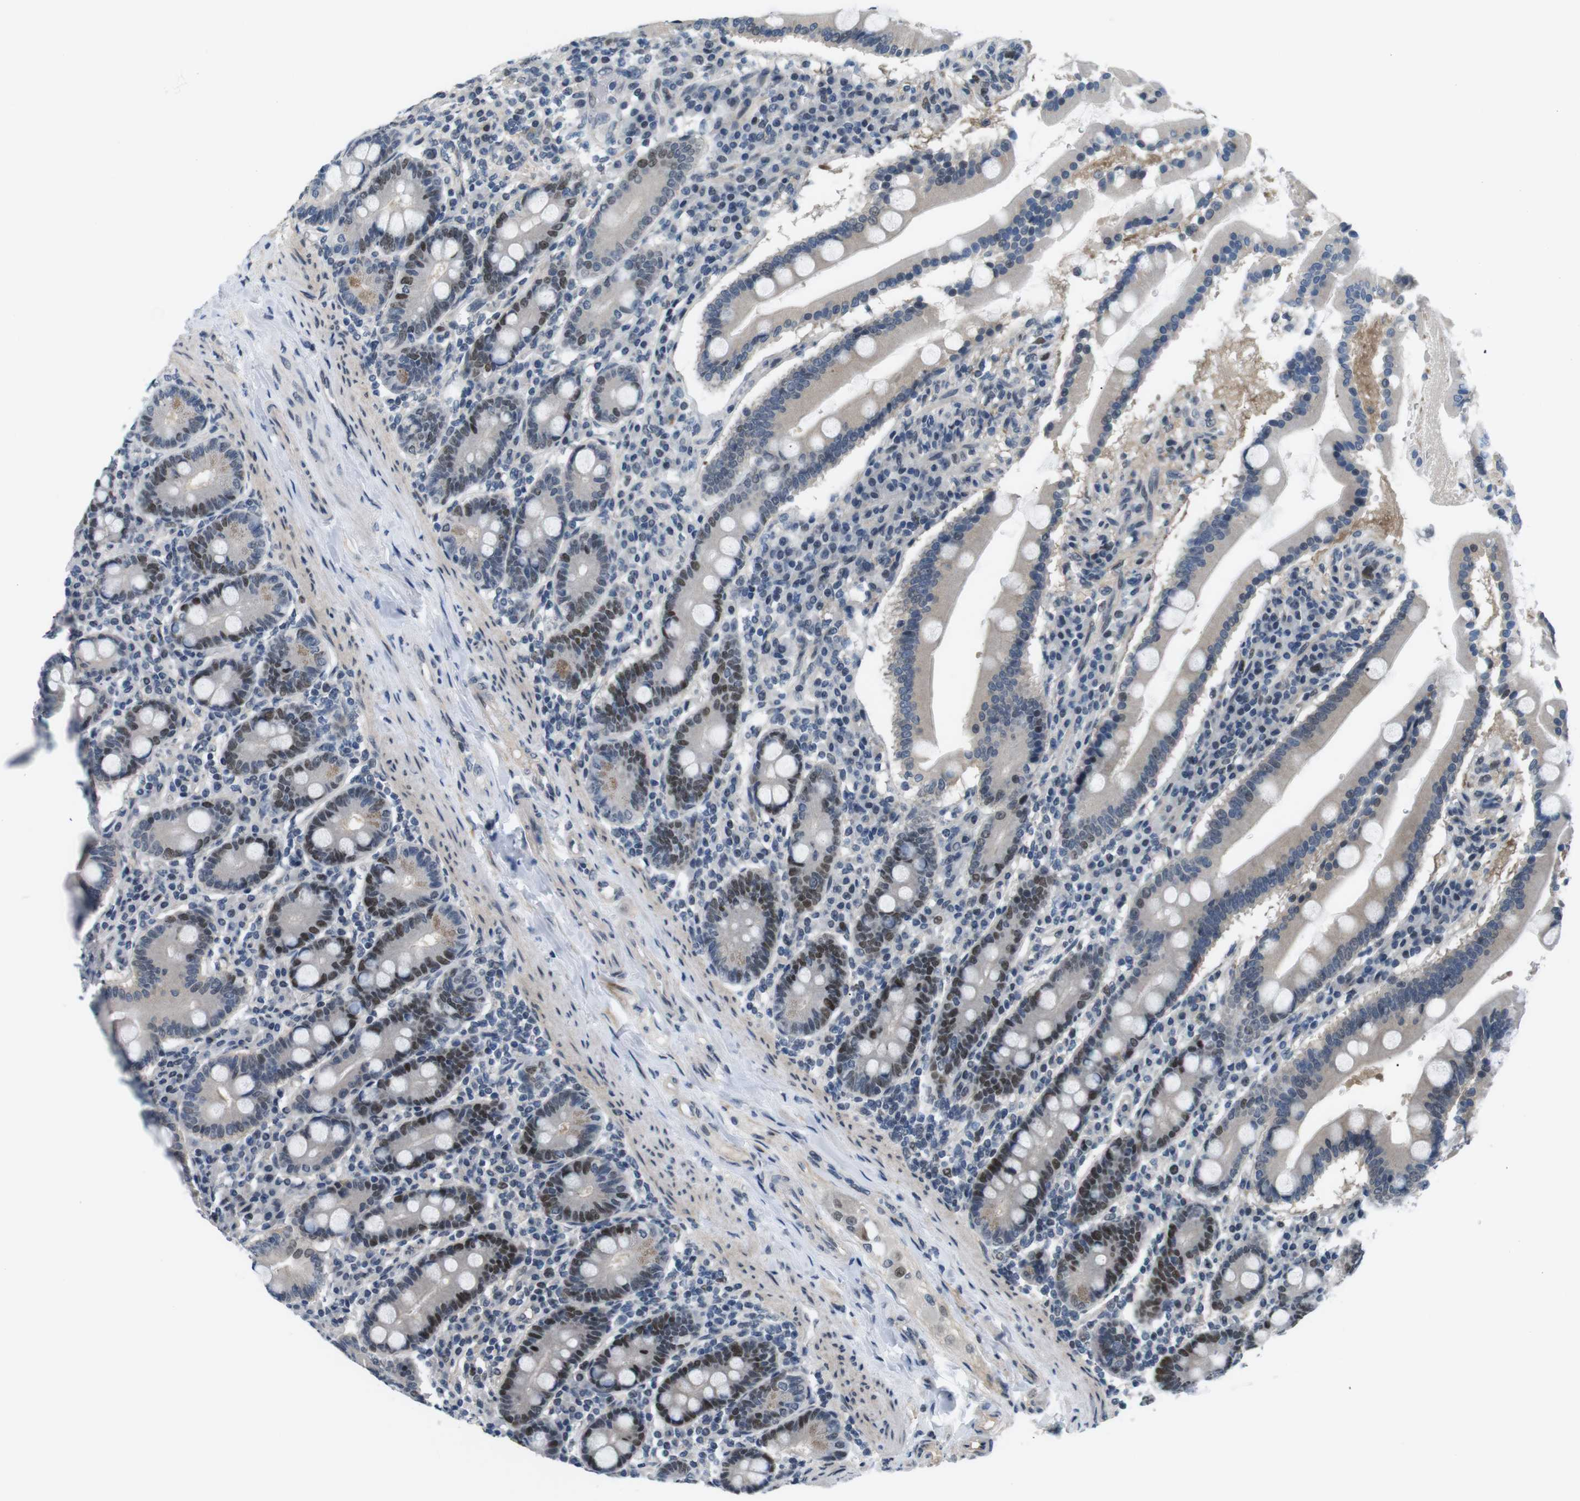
{"staining": {"intensity": "moderate", "quantity": "25%-75%", "location": "cytoplasmic/membranous,nuclear"}, "tissue": "duodenum", "cell_type": "Glandular cells", "image_type": "normal", "snomed": [{"axis": "morphology", "description": "Normal tissue, NOS"}, {"axis": "topography", "description": "Duodenum"}], "caption": "Duodenum stained for a protein (brown) reveals moderate cytoplasmic/membranous,nuclear positive positivity in approximately 25%-75% of glandular cells.", "gene": "SMCO2", "patient": {"sex": "male", "age": 50}}